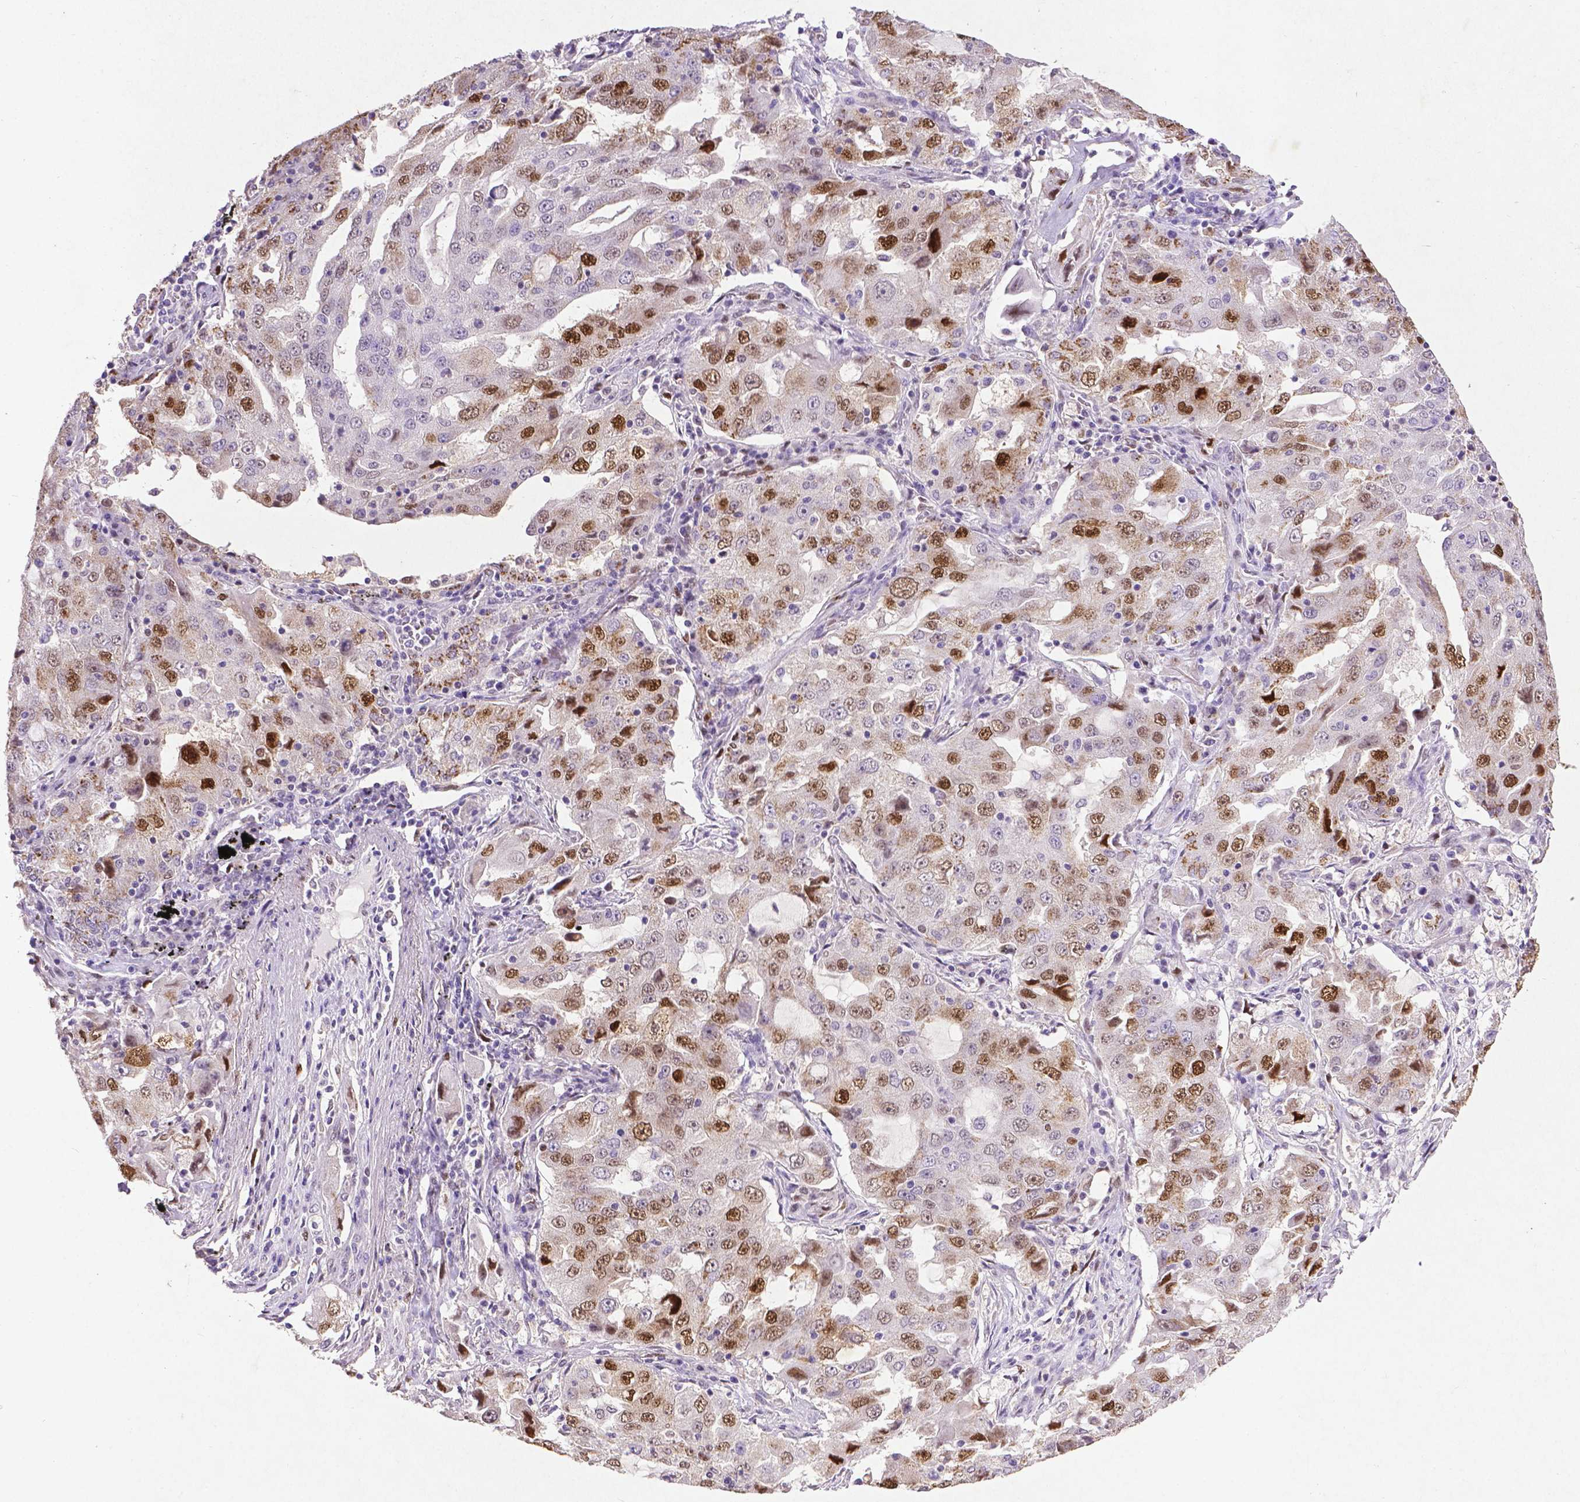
{"staining": {"intensity": "moderate", "quantity": ">75%", "location": "nuclear"}, "tissue": "lung cancer", "cell_type": "Tumor cells", "image_type": "cancer", "snomed": [{"axis": "morphology", "description": "Adenocarcinoma, NOS"}, {"axis": "topography", "description": "Lung"}], "caption": "Human lung cancer stained for a protein (brown) displays moderate nuclear positive expression in about >75% of tumor cells.", "gene": "CDKN1A", "patient": {"sex": "female", "age": 61}}